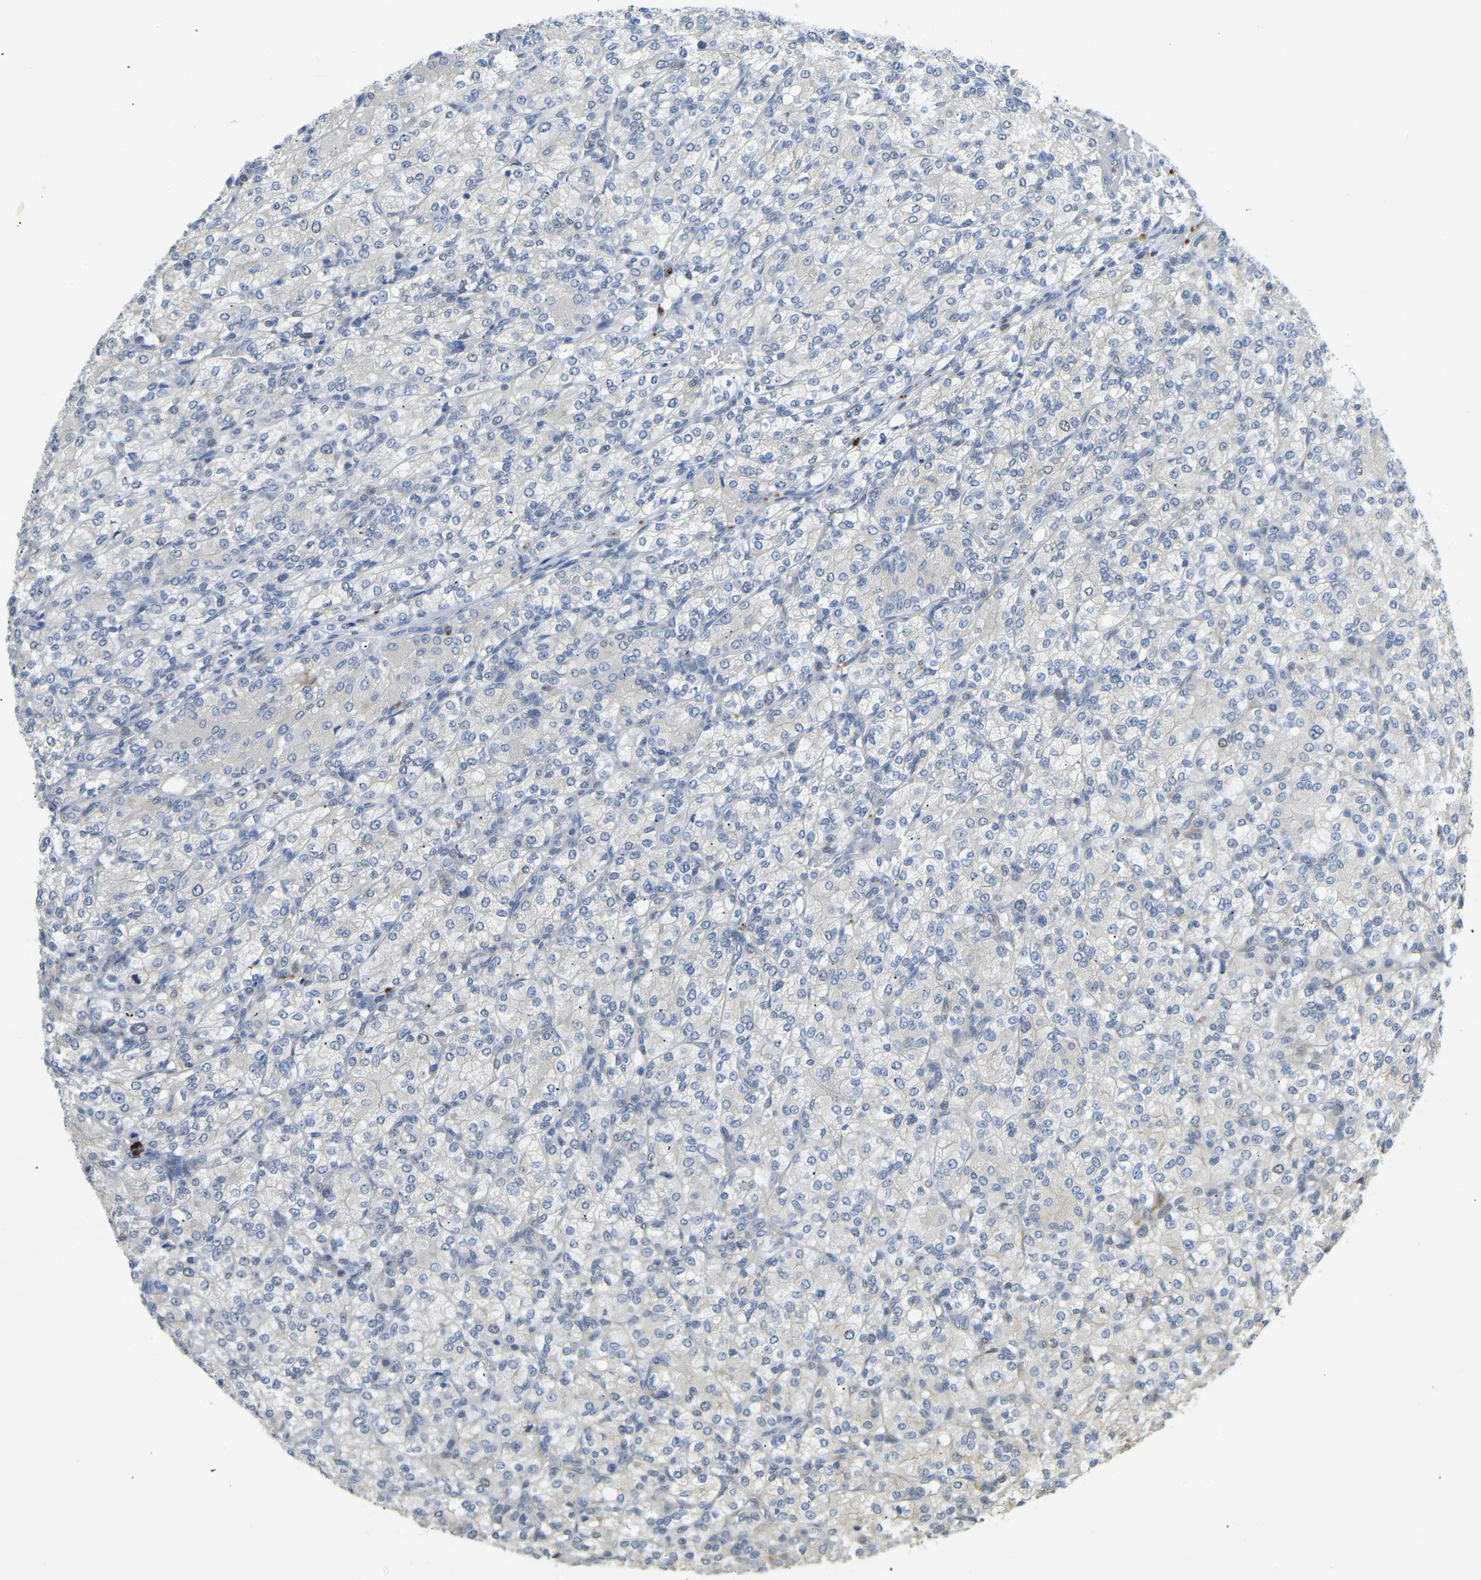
{"staining": {"intensity": "negative", "quantity": "none", "location": "none"}, "tissue": "renal cancer", "cell_type": "Tumor cells", "image_type": "cancer", "snomed": [{"axis": "morphology", "description": "Adenocarcinoma, NOS"}, {"axis": "topography", "description": "Kidney"}], "caption": "Renal cancer (adenocarcinoma) stained for a protein using immunohistochemistry (IHC) exhibits no staining tumor cells.", "gene": "NME8", "patient": {"sex": "male", "age": 77}}